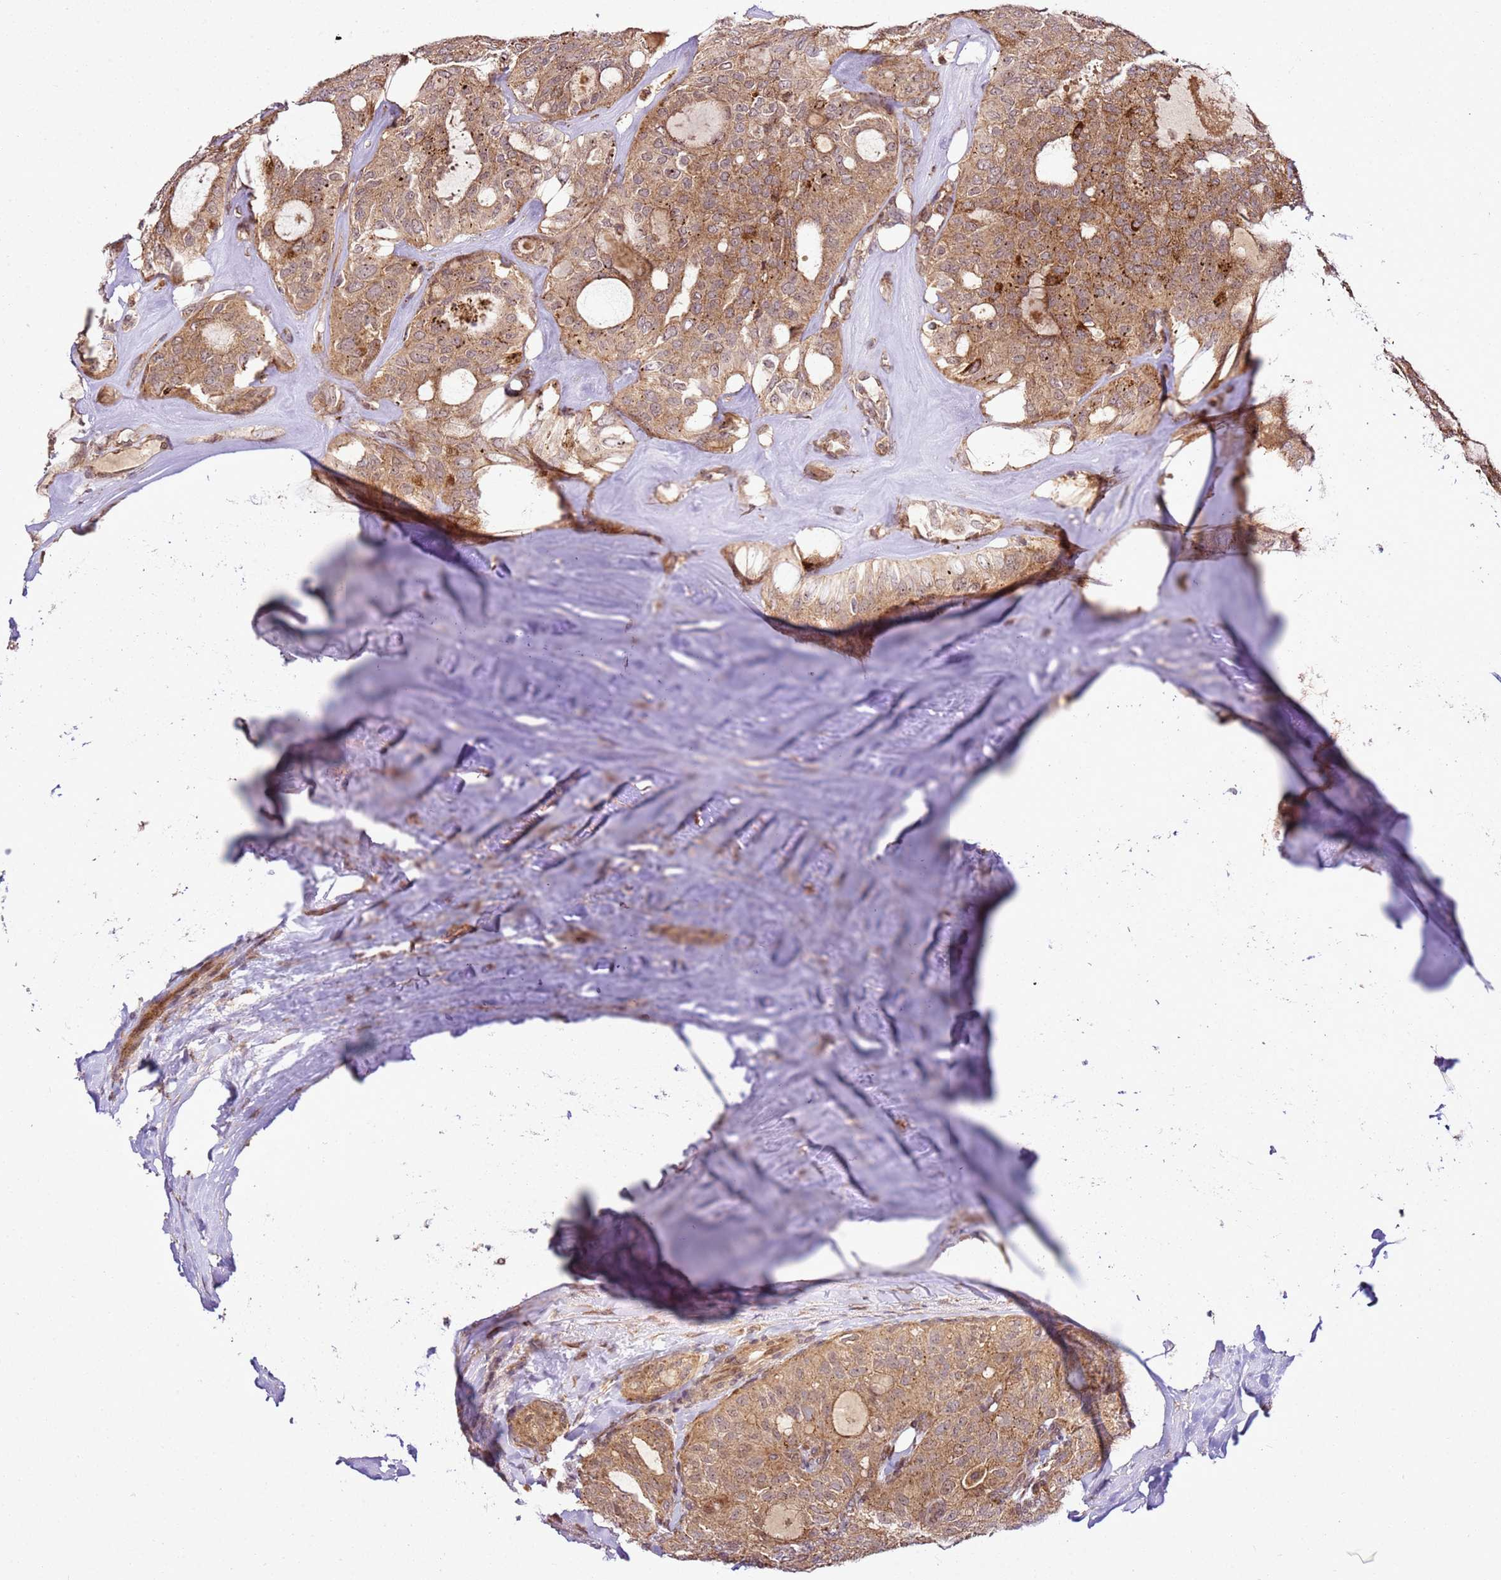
{"staining": {"intensity": "moderate", "quantity": ">75%", "location": "cytoplasmic/membranous"}, "tissue": "thyroid cancer", "cell_type": "Tumor cells", "image_type": "cancer", "snomed": [{"axis": "morphology", "description": "Follicular adenoma carcinoma, NOS"}, {"axis": "topography", "description": "Thyroid gland"}], "caption": "Moderate cytoplasmic/membranous expression is identified in approximately >75% of tumor cells in thyroid cancer (follicular adenoma carcinoma).", "gene": "RASA3", "patient": {"sex": "male", "age": 75}}